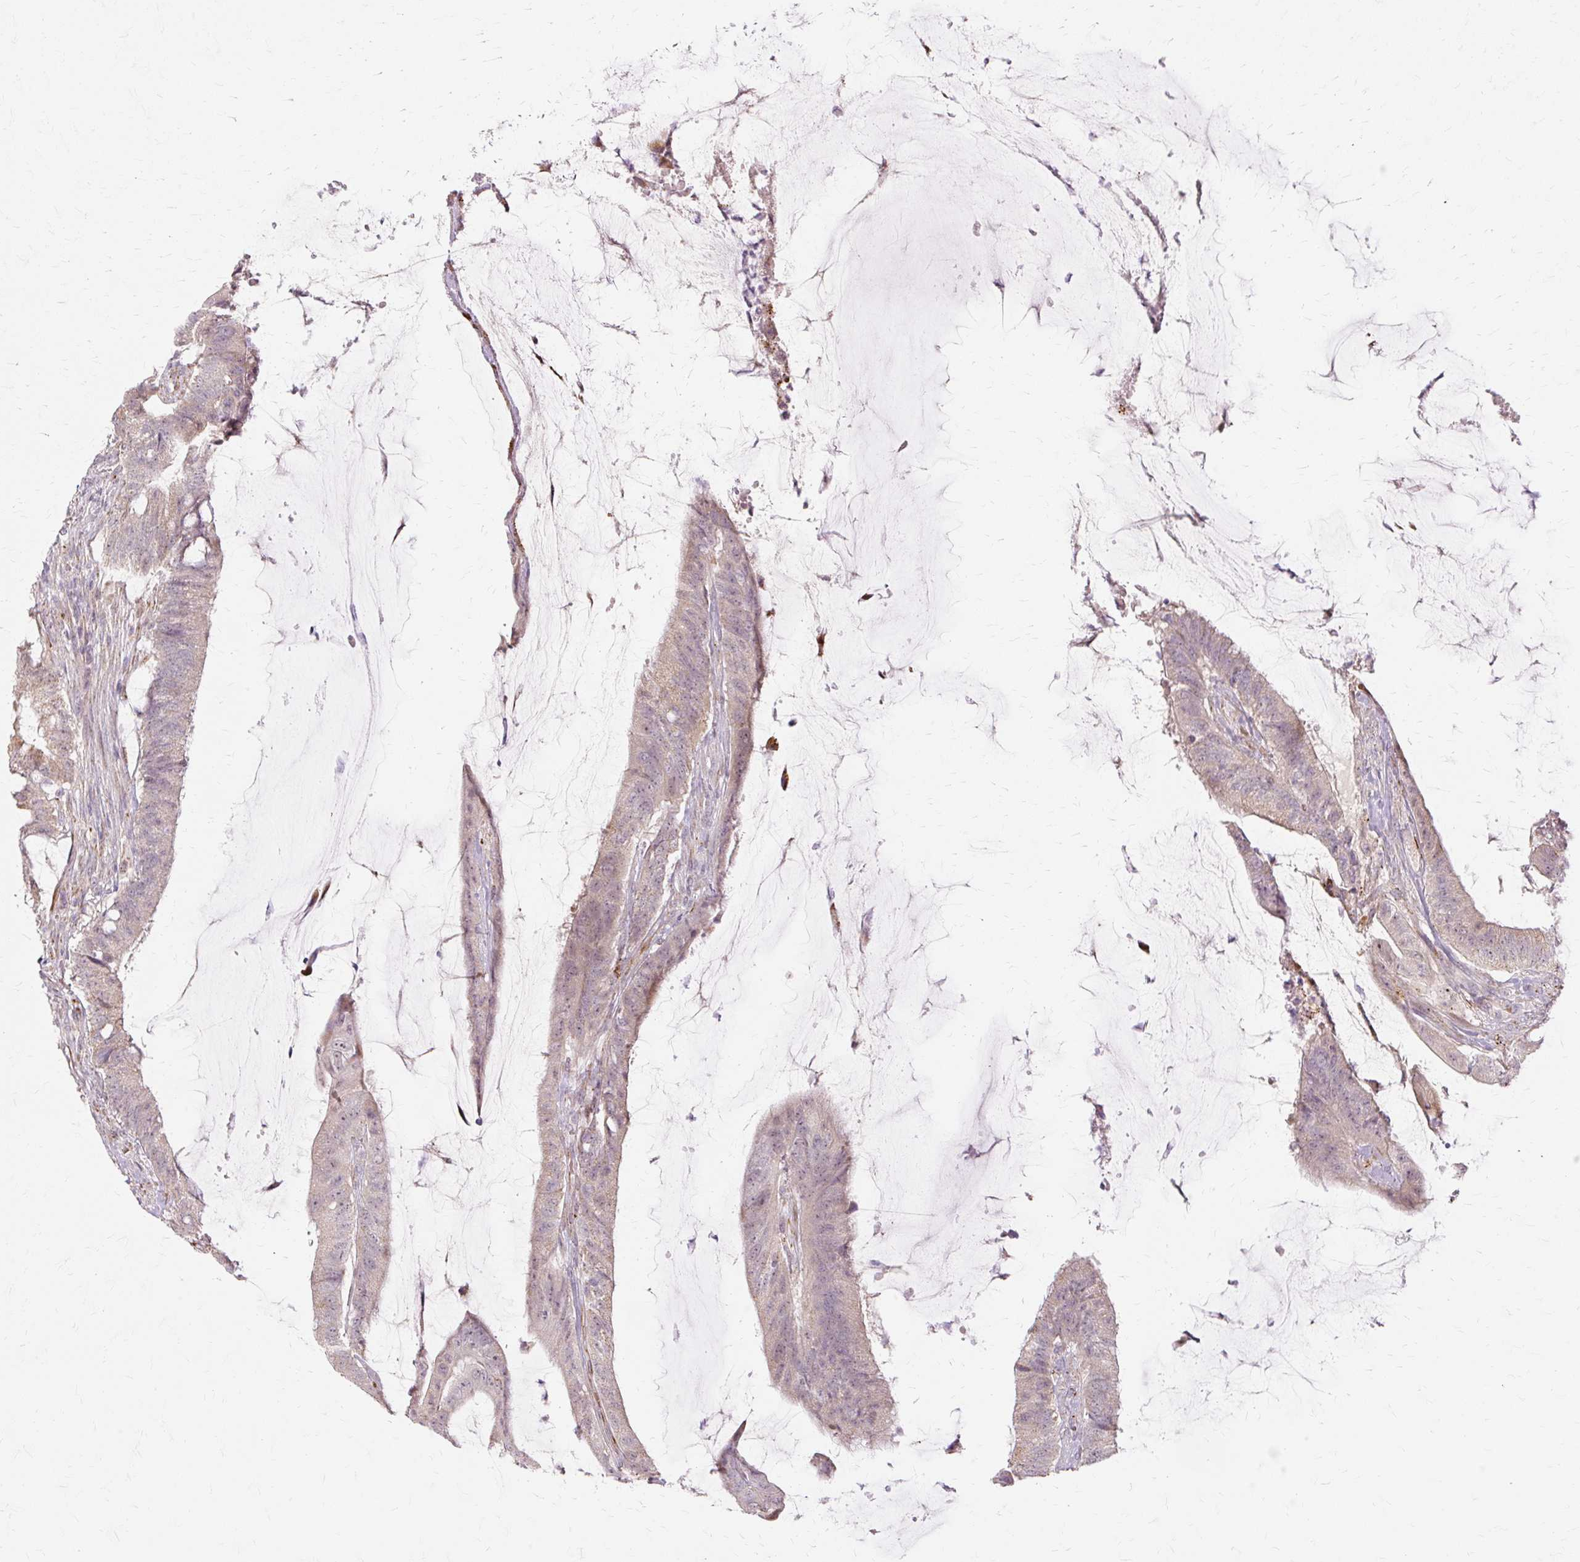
{"staining": {"intensity": "weak", "quantity": "<25%", "location": "cytoplasmic/membranous"}, "tissue": "colorectal cancer", "cell_type": "Tumor cells", "image_type": "cancer", "snomed": [{"axis": "morphology", "description": "Adenocarcinoma, NOS"}, {"axis": "topography", "description": "Colon"}], "caption": "Immunohistochemical staining of human adenocarcinoma (colorectal) demonstrates no significant staining in tumor cells.", "gene": "MMACHC", "patient": {"sex": "female", "age": 43}}